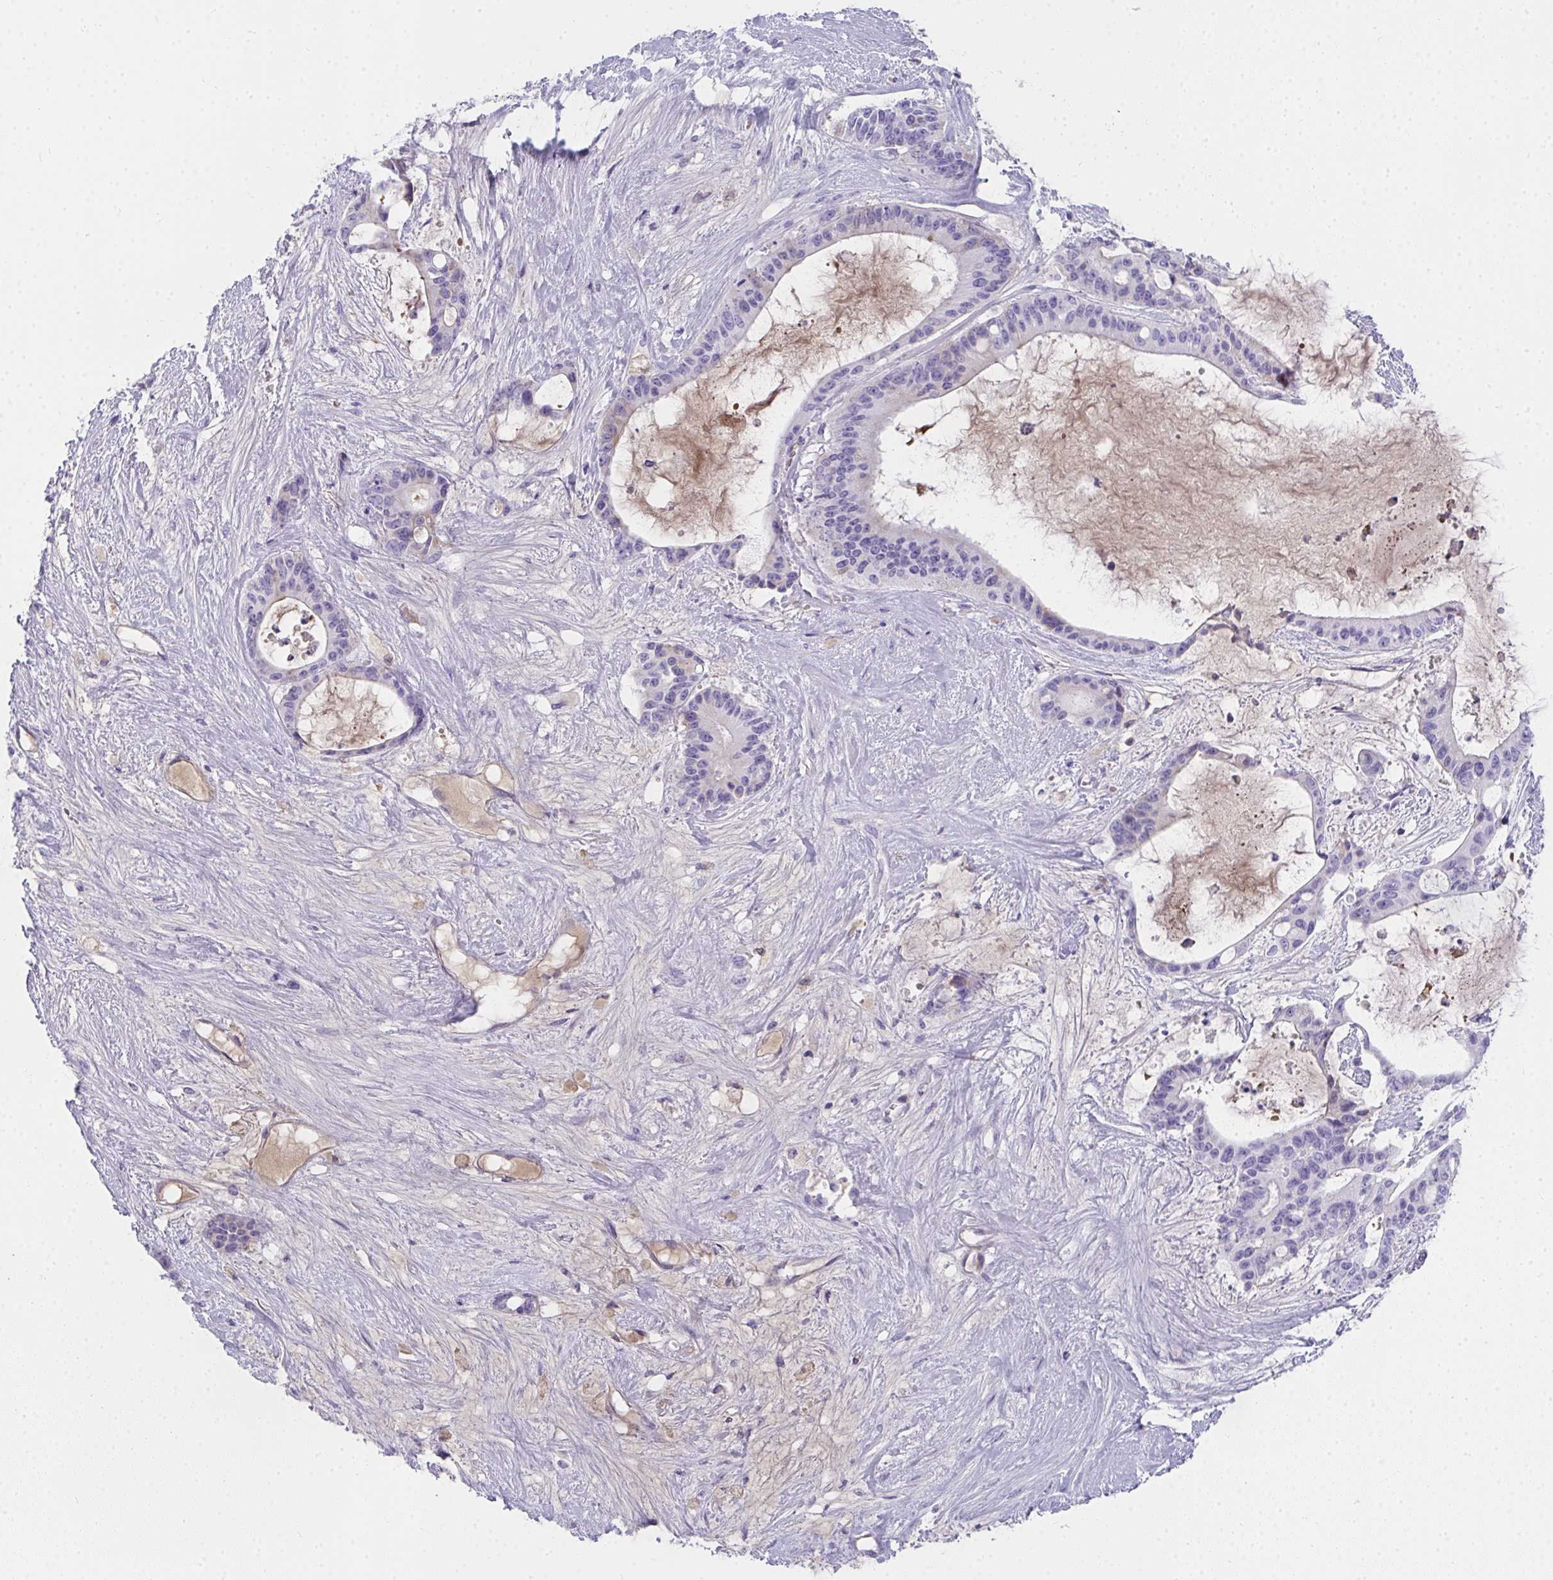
{"staining": {"intensity": "negative", "quantity": "none", "location": "none"}, "tissue": "liver cancer", "cell_type": "Tumor cells", "image_type": "cancer", "snomed": [{"axis": "morphology", "description": "Normal tissue, NOS"}, {"axis": "morphology", "description": "Cholangiocarcinoma"}, {"axis": "topography", "description": "Liver"}, {"axis": "topography", "description": "Peripheral nerve tissue"}], "caption": "The photomicrograph exhibits no staining of tumor cells in liver cholangiocarcinoma. (Stains: DAB (3,3'-diaminobenzidine) immunohistochemistry (IHC) with hematoxylin counter stain, Microscopy: brightfield microscopy at high magnification).", "gene": "ZSWIM3", "patient": {"sex": "female", "age": 73}}